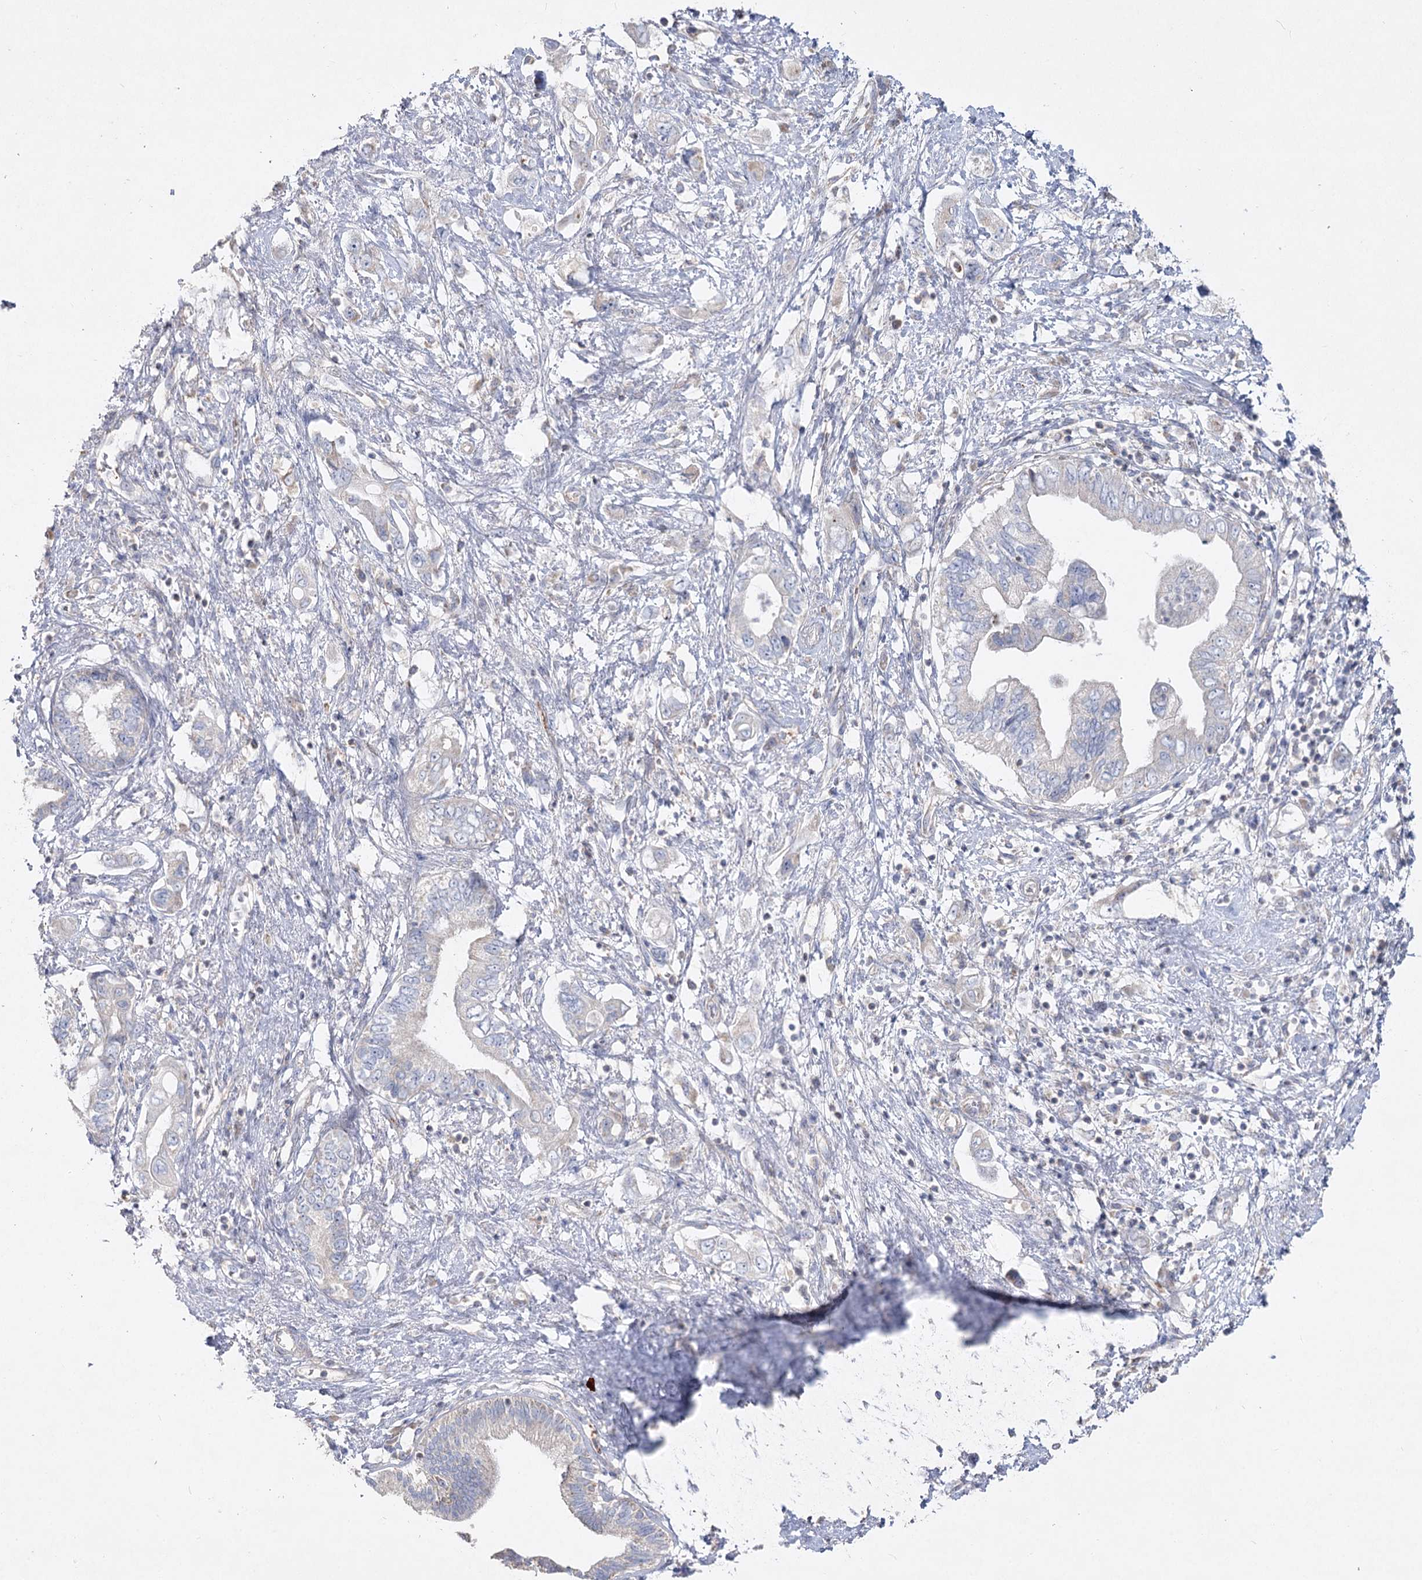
{"staining": {"intensity": "negative", "quantity": "none", "location": "none"}, "tissue": "pancreatic cancer", "cell_type": "Tumor cells", "image_type": "cancer", "snomed": [{"axis": "morphology", "description": "Adenocarcinoma, NOS"}, {"axis": "topography", "description": "Pancreas"}], "caption": "High magnification brightfield microscopy of pancreatic cancer stained with DAB (3,3'-diaminobenzidine) (brown) and counterstained with hematoxylin (blue): tumor cells show no significant staining. Brightfield microscopy of immunohistochemistry (IHC) stained with DAB (3,3'-diaminobenzidine) (brown) and hematoxylin (blue), captured at high magnification.", "gene": "TMEM187", "patient": {"sex": "female", "age": 73}}